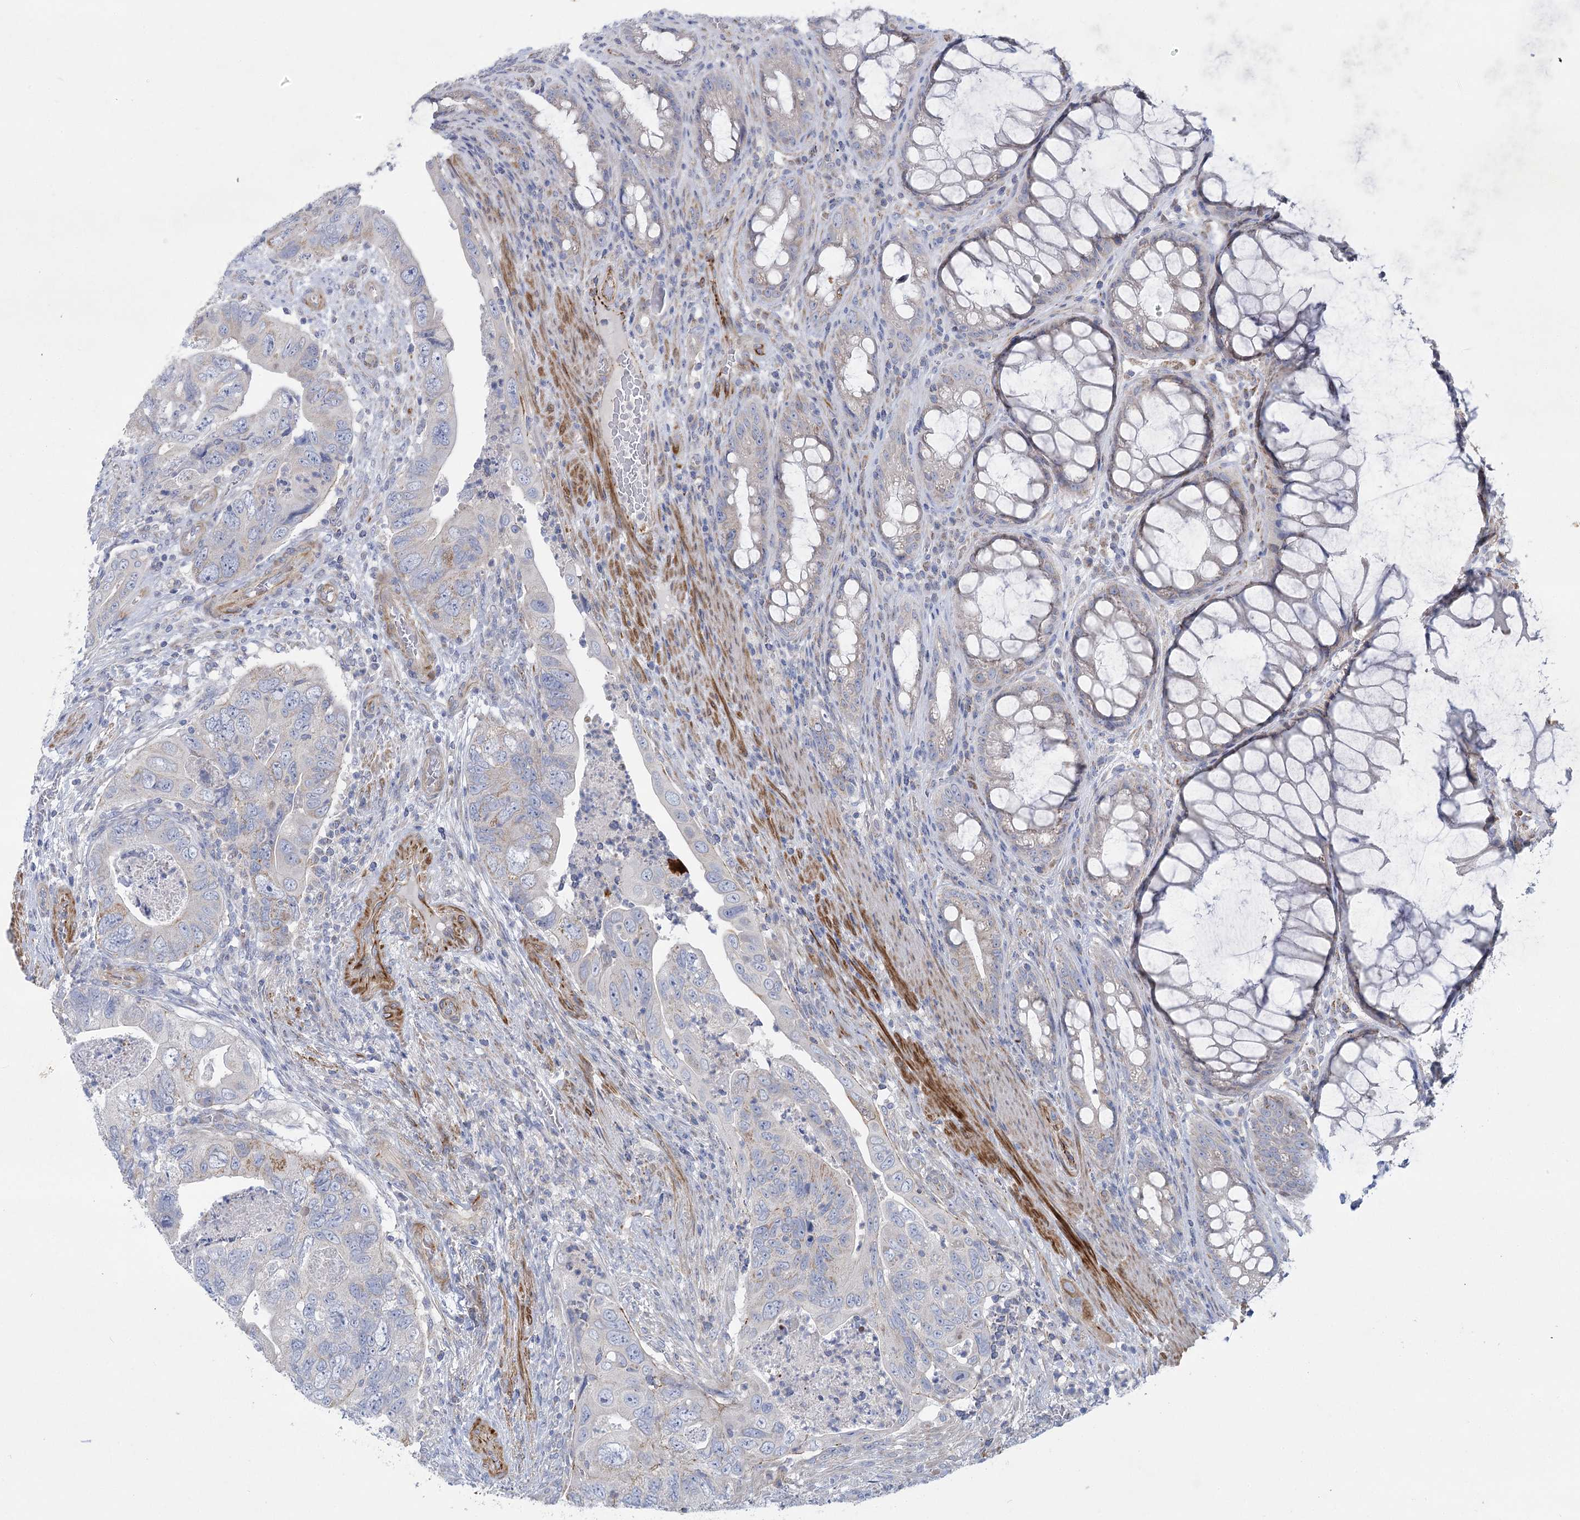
{"staining": {"intensity": "weak", "quantity": "<25%", "location": "cytoplasmic/membranous"}, "tissue": "colorectal cancer", "cell_type": "Tumor cells", "image_type": "cancer", "snomed": [{"axis": "morphology", "description": "Adenocarcinoma, NOS"}, {"axis": "topography", "description": "Rectum"}], "caption": "DAB (3,3'-diaminobenzidine) immunohistochemical staining of colorectal cancer (adenocarcinoma) demonstrates no significant staining in tumor cells.", "gene": "DHTKD1", "patient": {"sex": "male", "age": 63}}